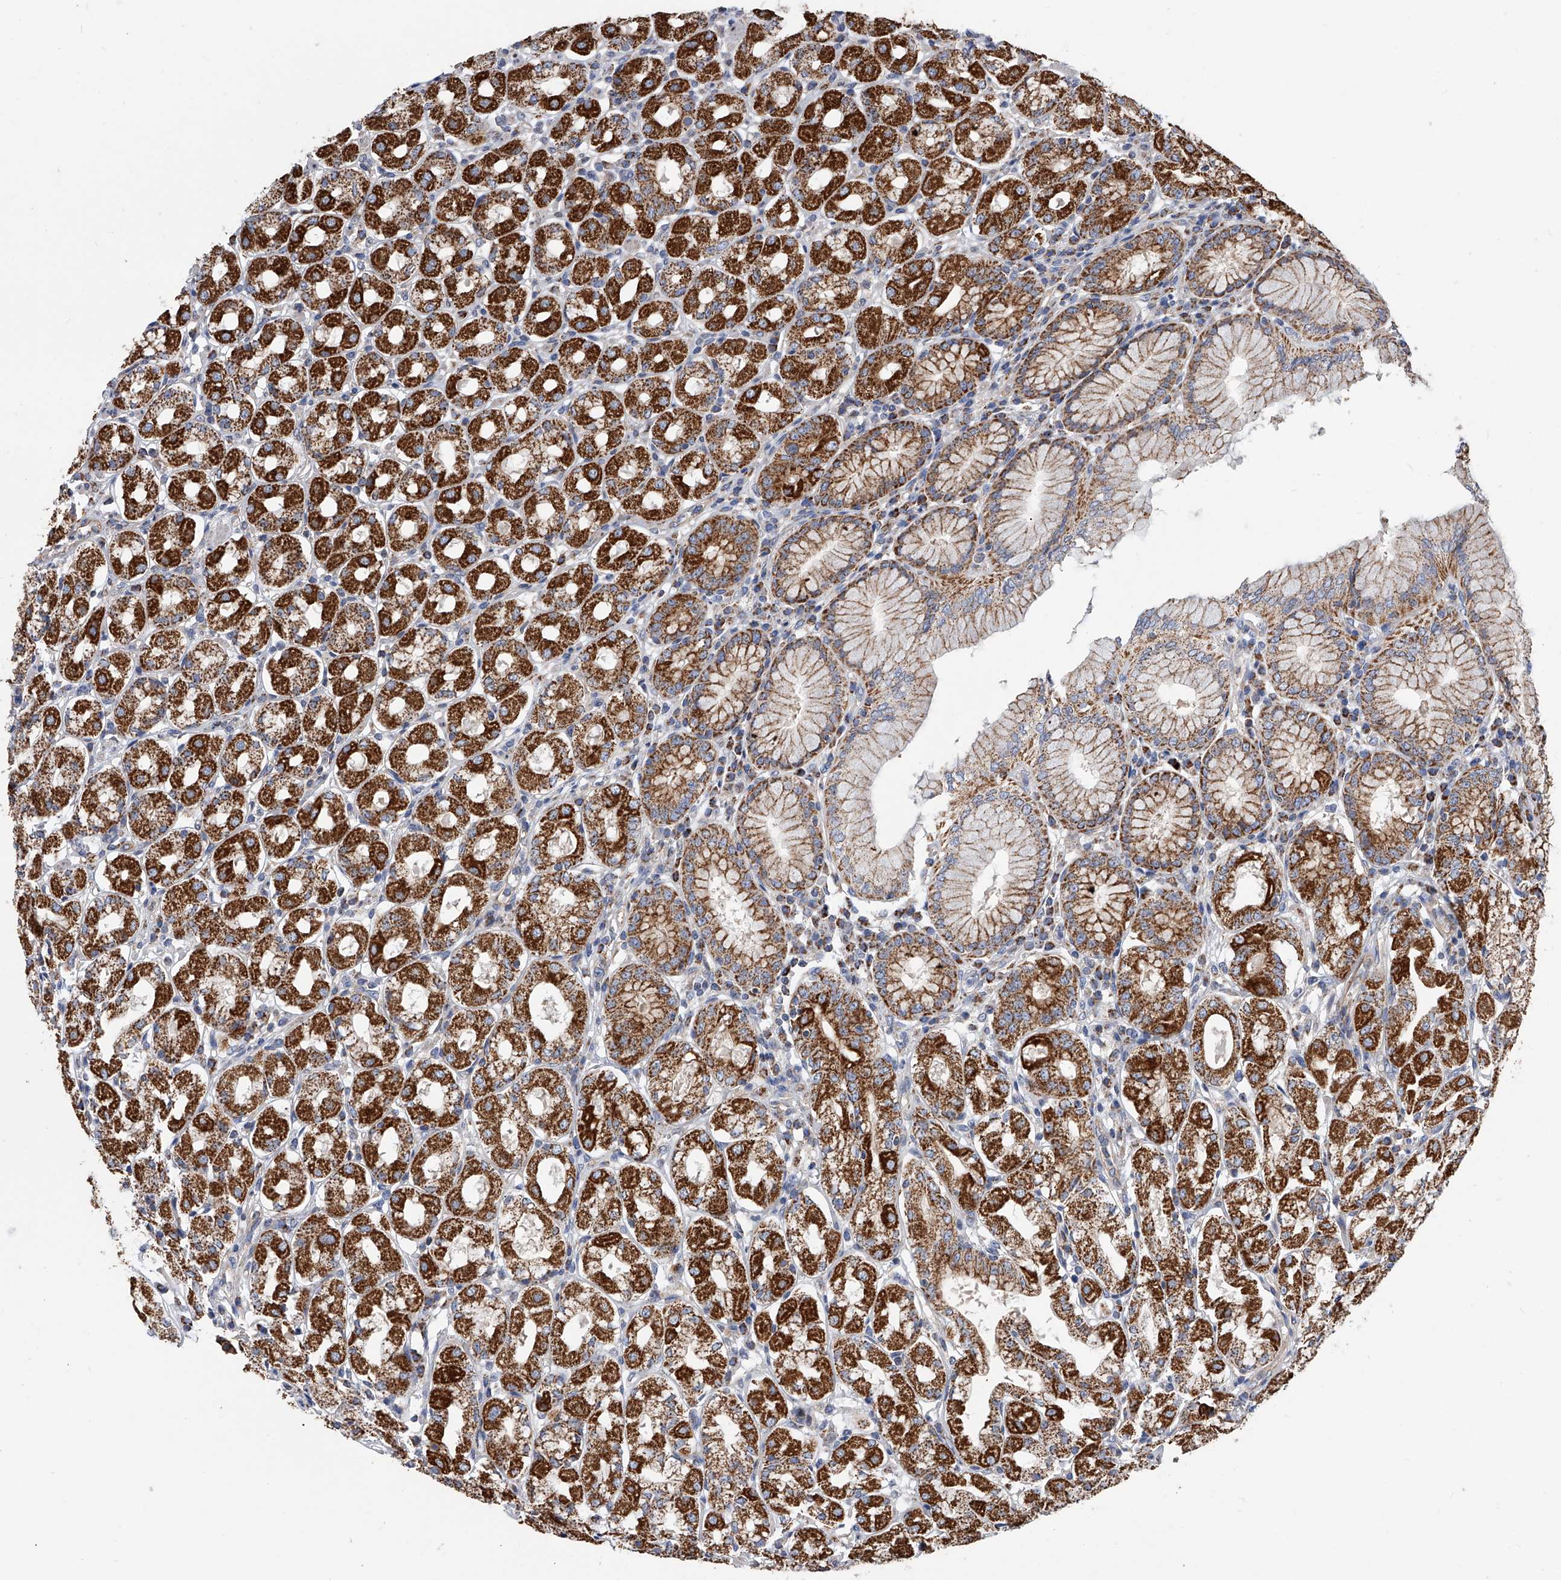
{"staining": {"intensity": "strong", "quantity": ">75%", "location": "cytoplasmic/membranous"}, "tissue": "stomach", "cell_type": "Glandular cells", "image_type": "normal", "snomed": [{"axis": "morphology", "description": "Normal tissue, NOS"}, {"axis": "topography", "description": "Stomach"}, {"axis": "topography", "description": "Stomach, lower"}], "caption": "A brown stain shows strong cytoplasmic/membranous staining of a protein in glandular cells of unremarkable human stomach. (DAB IHC, brown staining for protein, blue staining for nuclei).", "gene": "PDSS2", "patient": {"sex": "female", "age": 56}}